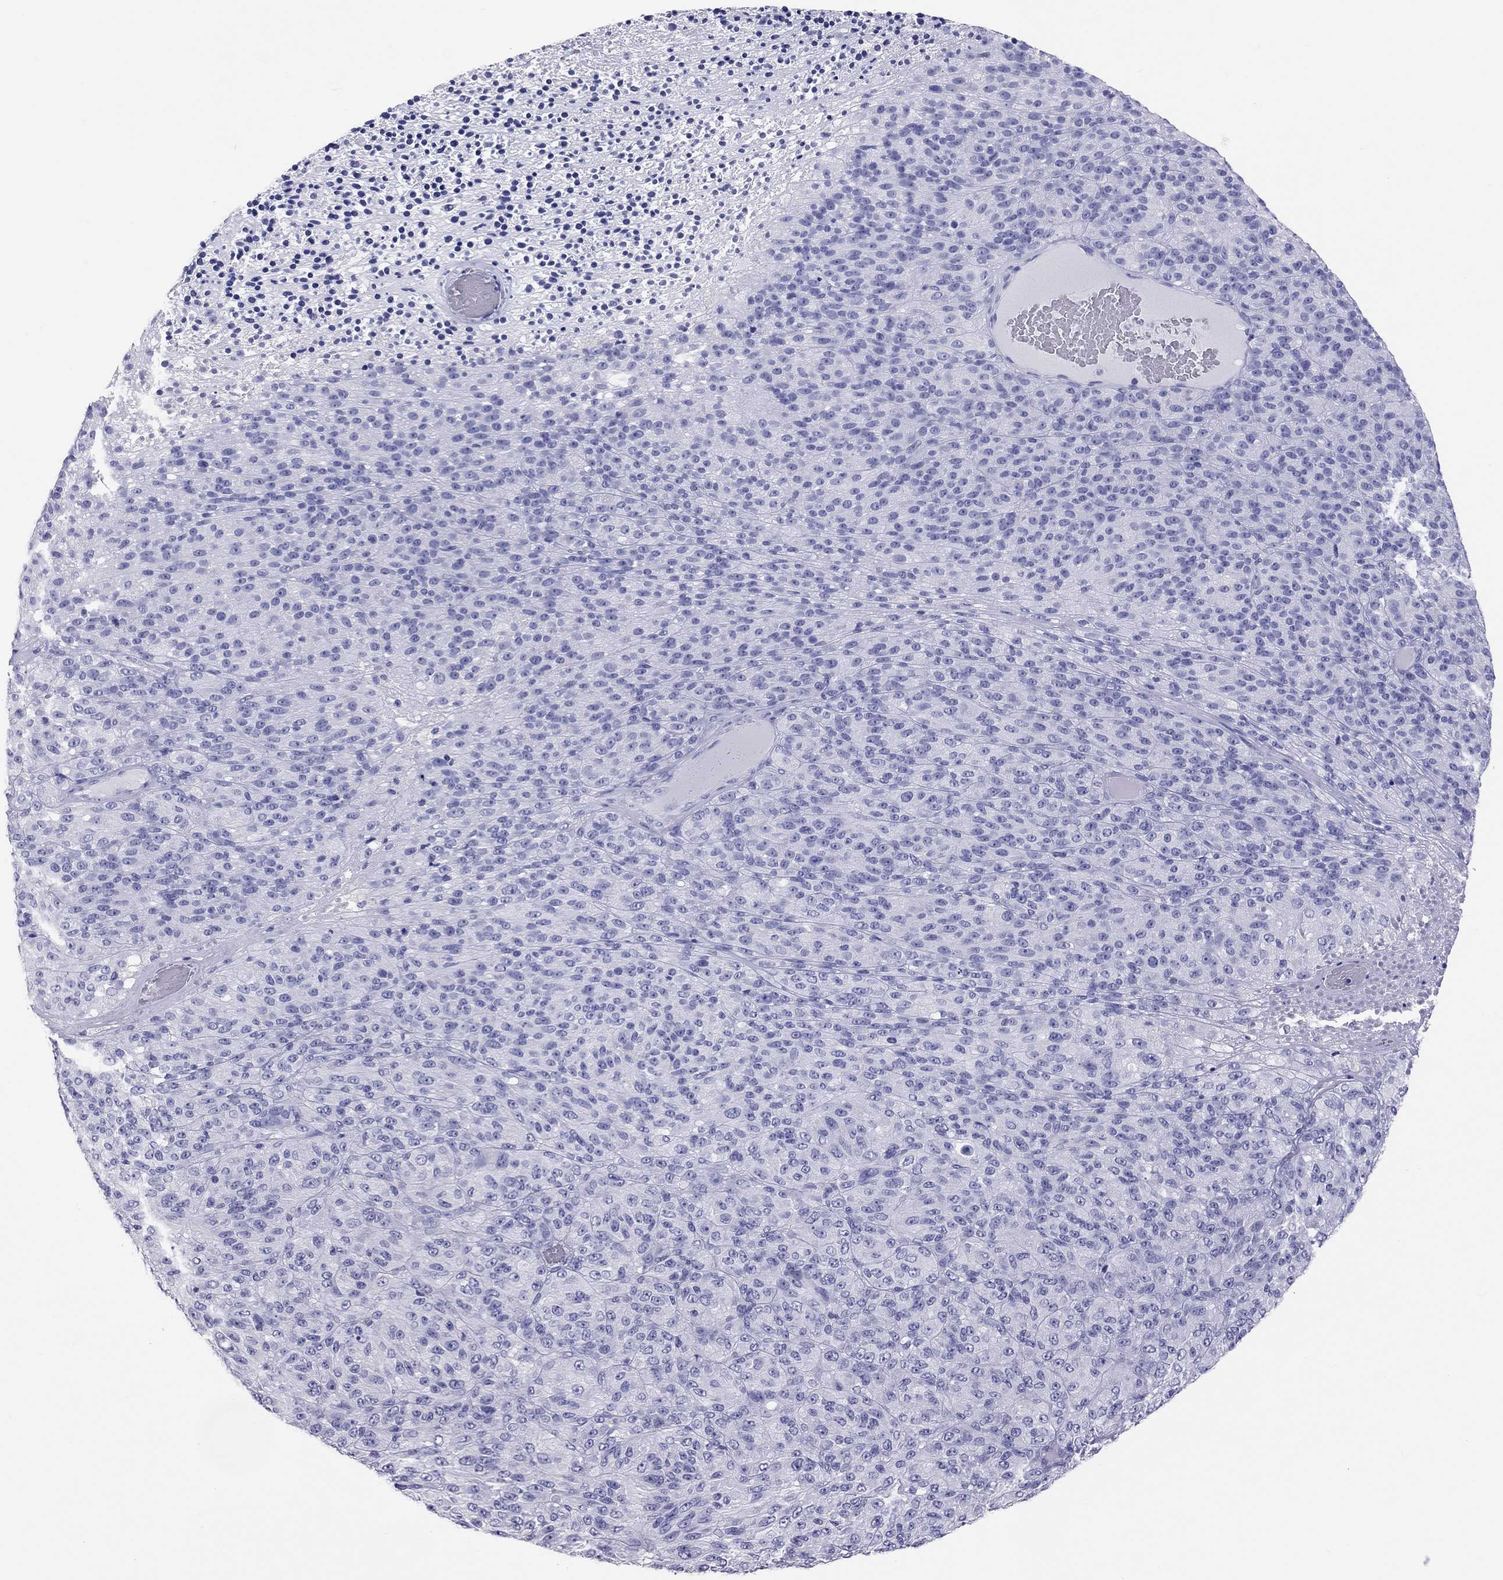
{"staining": {"intensity": "negative", "quantity": "none", "location": "none"}, "tissue": "melanoma", "cell_type": "Tumor cells", "image_type": "cancer", "snomed": [{"axis": "morphology", "description": "Malignant melanoma, Metastatic site"}, {"axis": "topography", "description": "Brain"}], "caption": "A histopathology image of melanoma stained for a protein reveals no brown staining in tumor cells. (DAB (3,3'-diaminobenzidine) immunohistochemistry (IHC), high magnification).", "gene": "PSMB11", "patient": {"sex": "female", "age": 56}}